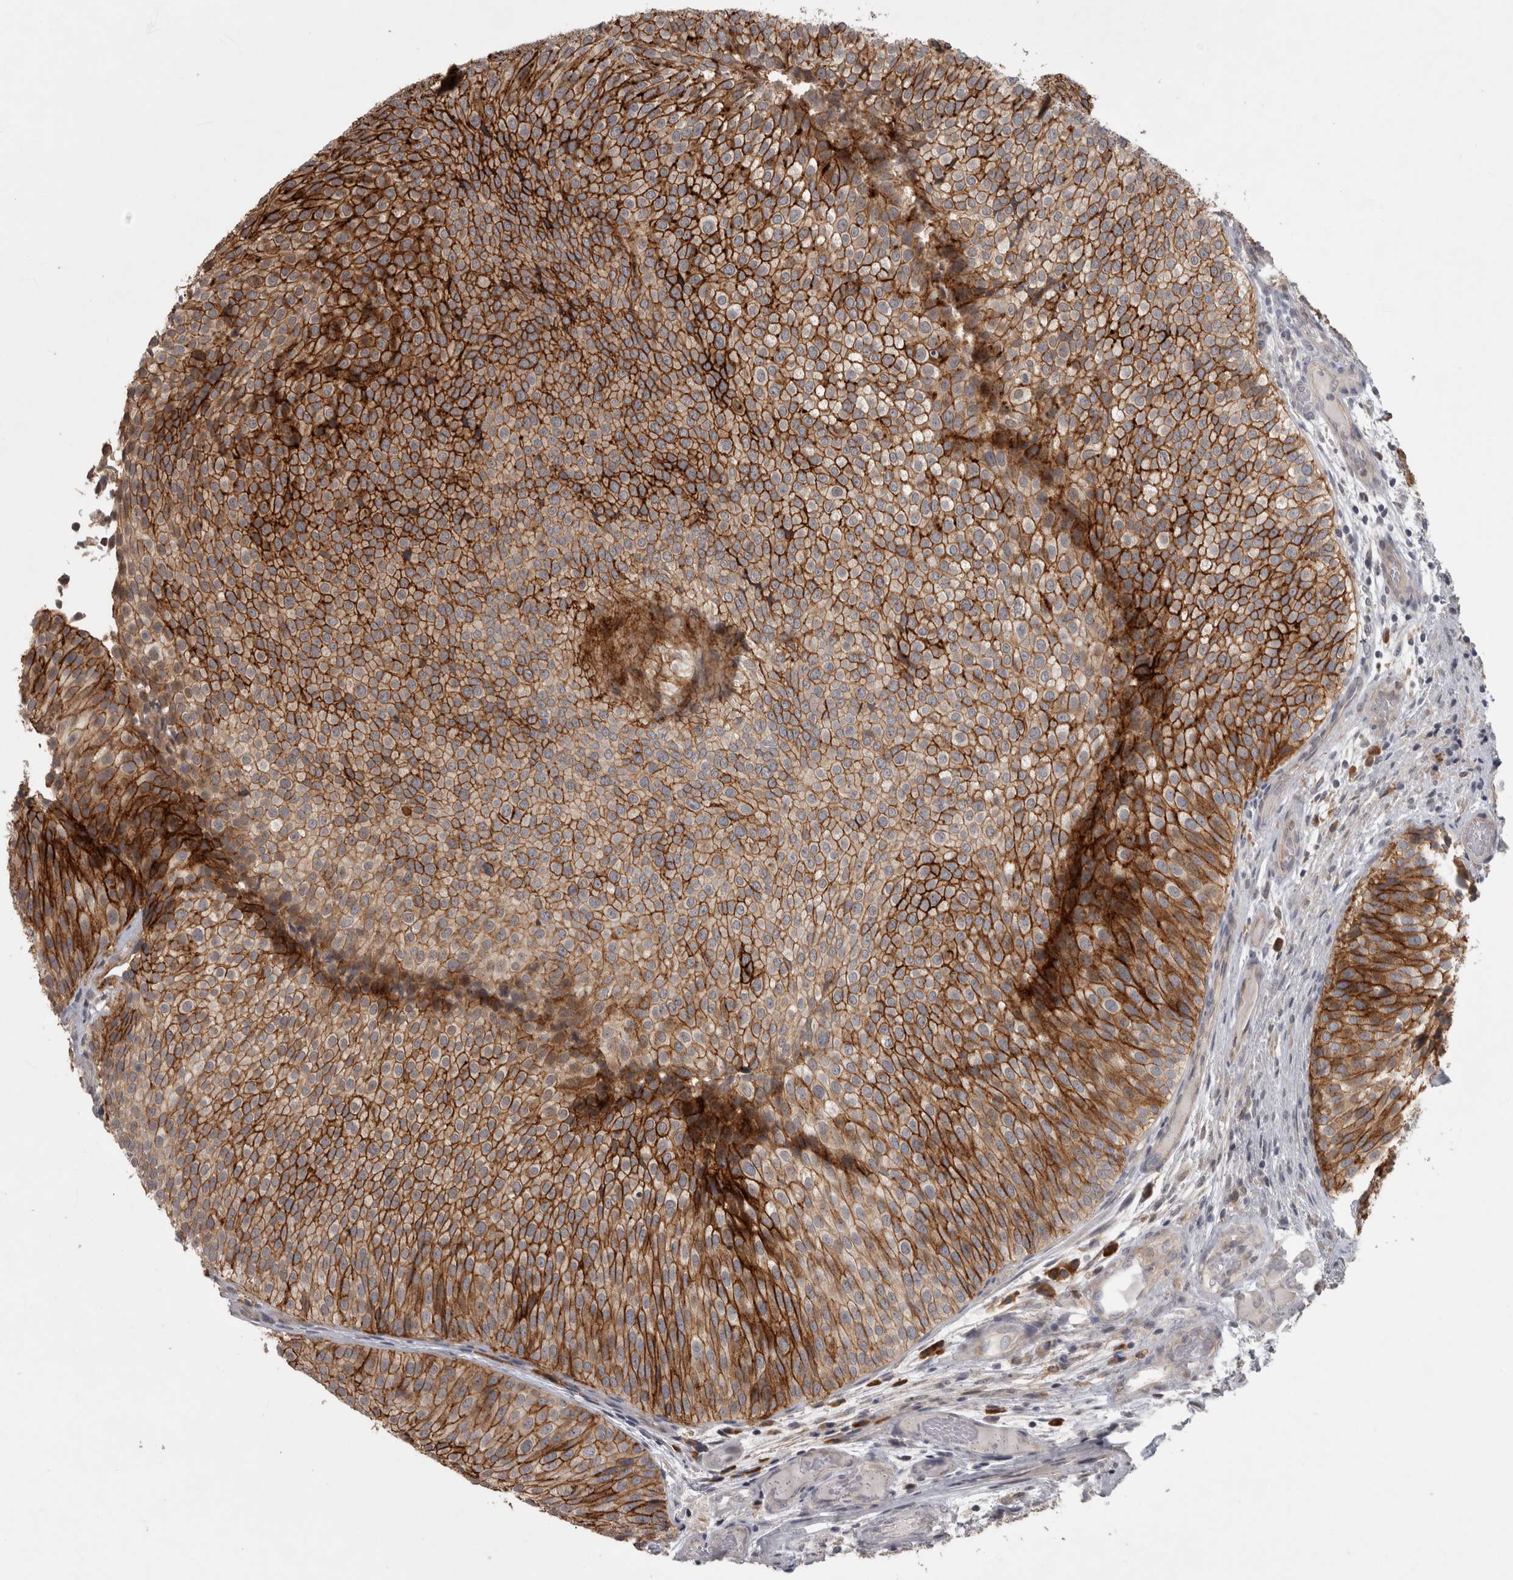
{"staining": {"intensity": "strong", "quantity": ">75%", "location": "cytoplasmic/membranous"}, "tissue": "urothelial cancer", "cell_type": "Tumor cells", "image_type": "cancer", "snomed": [{"axis": "morphology", "description": "Urothelial carcinoma, Low grade"}, {"axis": "topography", "description": "Urinary bladder"}], "caption": "Protein expression analysis of human urothelial cancer reveals strong cytoplasmic/membranous positivity in approximately >75% of tumor cells. (DAB IHC, brown staining for protein, blue staining for nuclei).", "gene": "SLCO5A1", "patient": {"sex": "male", "age": 86}}